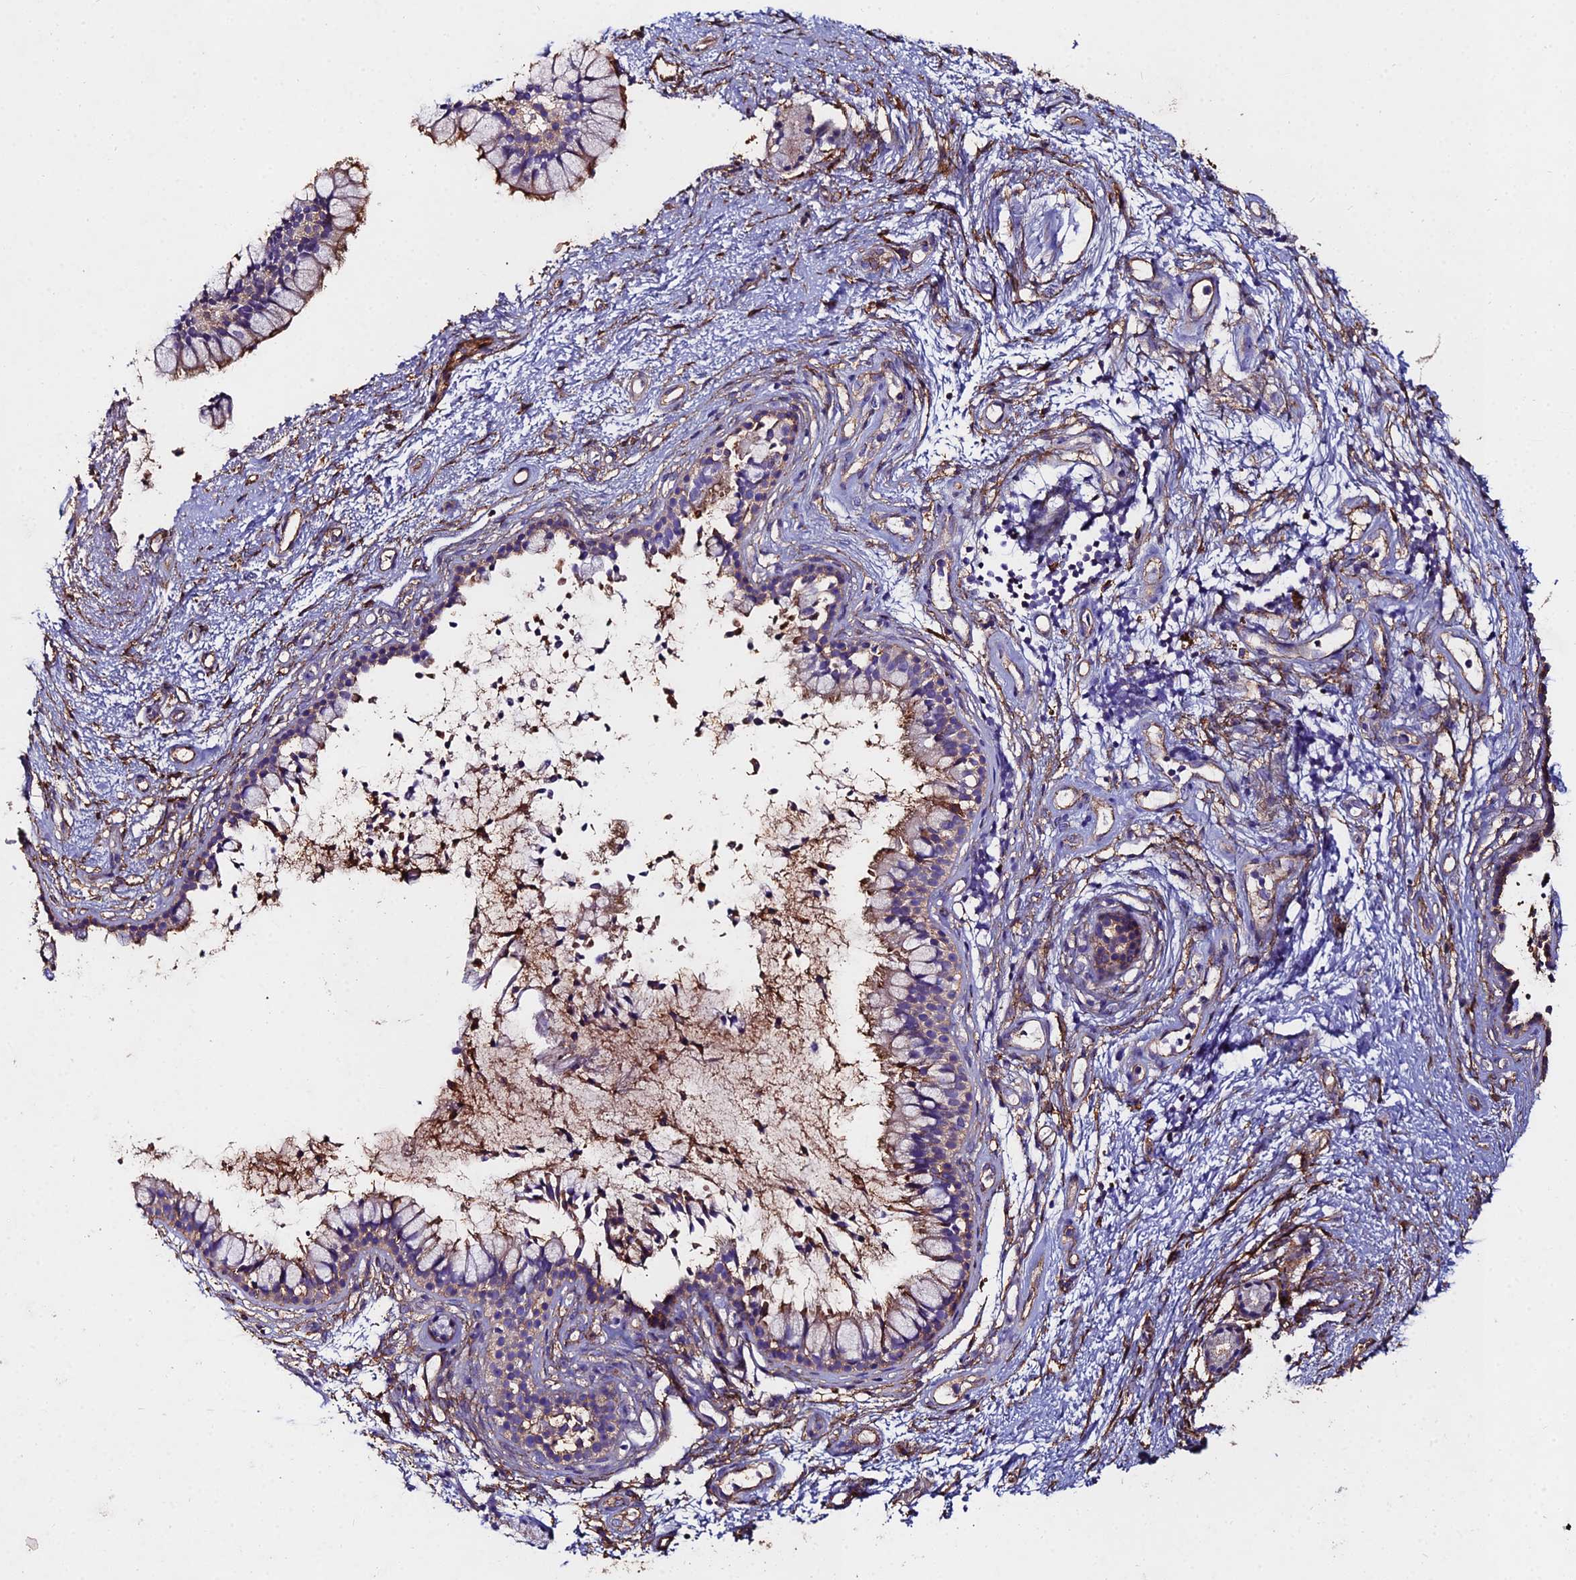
{"staining": {"intensity": "moderate", "quantity": "25%-75%", "location": "cytoplasmic/membranous"}, "tissue": "nasopharynx", "cell_type": "Respiratory epithelial cells", "image_type": "normal", "snomed": [{"axis": "morphology", "description": "Normal tissue, NOS"}, {"axis": "topography", "description": "Nasopharynx"}], "caption": "A high-resolution histopathology image shows immunohistochemistry staining of unremarkable nasopharynx, which displays moderate cytoplasmic/membranous expression in about 25%-75% of respiratory epithelial cells. The staining is performed using DAB brown chromogen to label protein expression. The nuclei are counter-stained blue using hematoxylin.", "gene": "C6", "patient": {"sex": "male", "age": 82}}